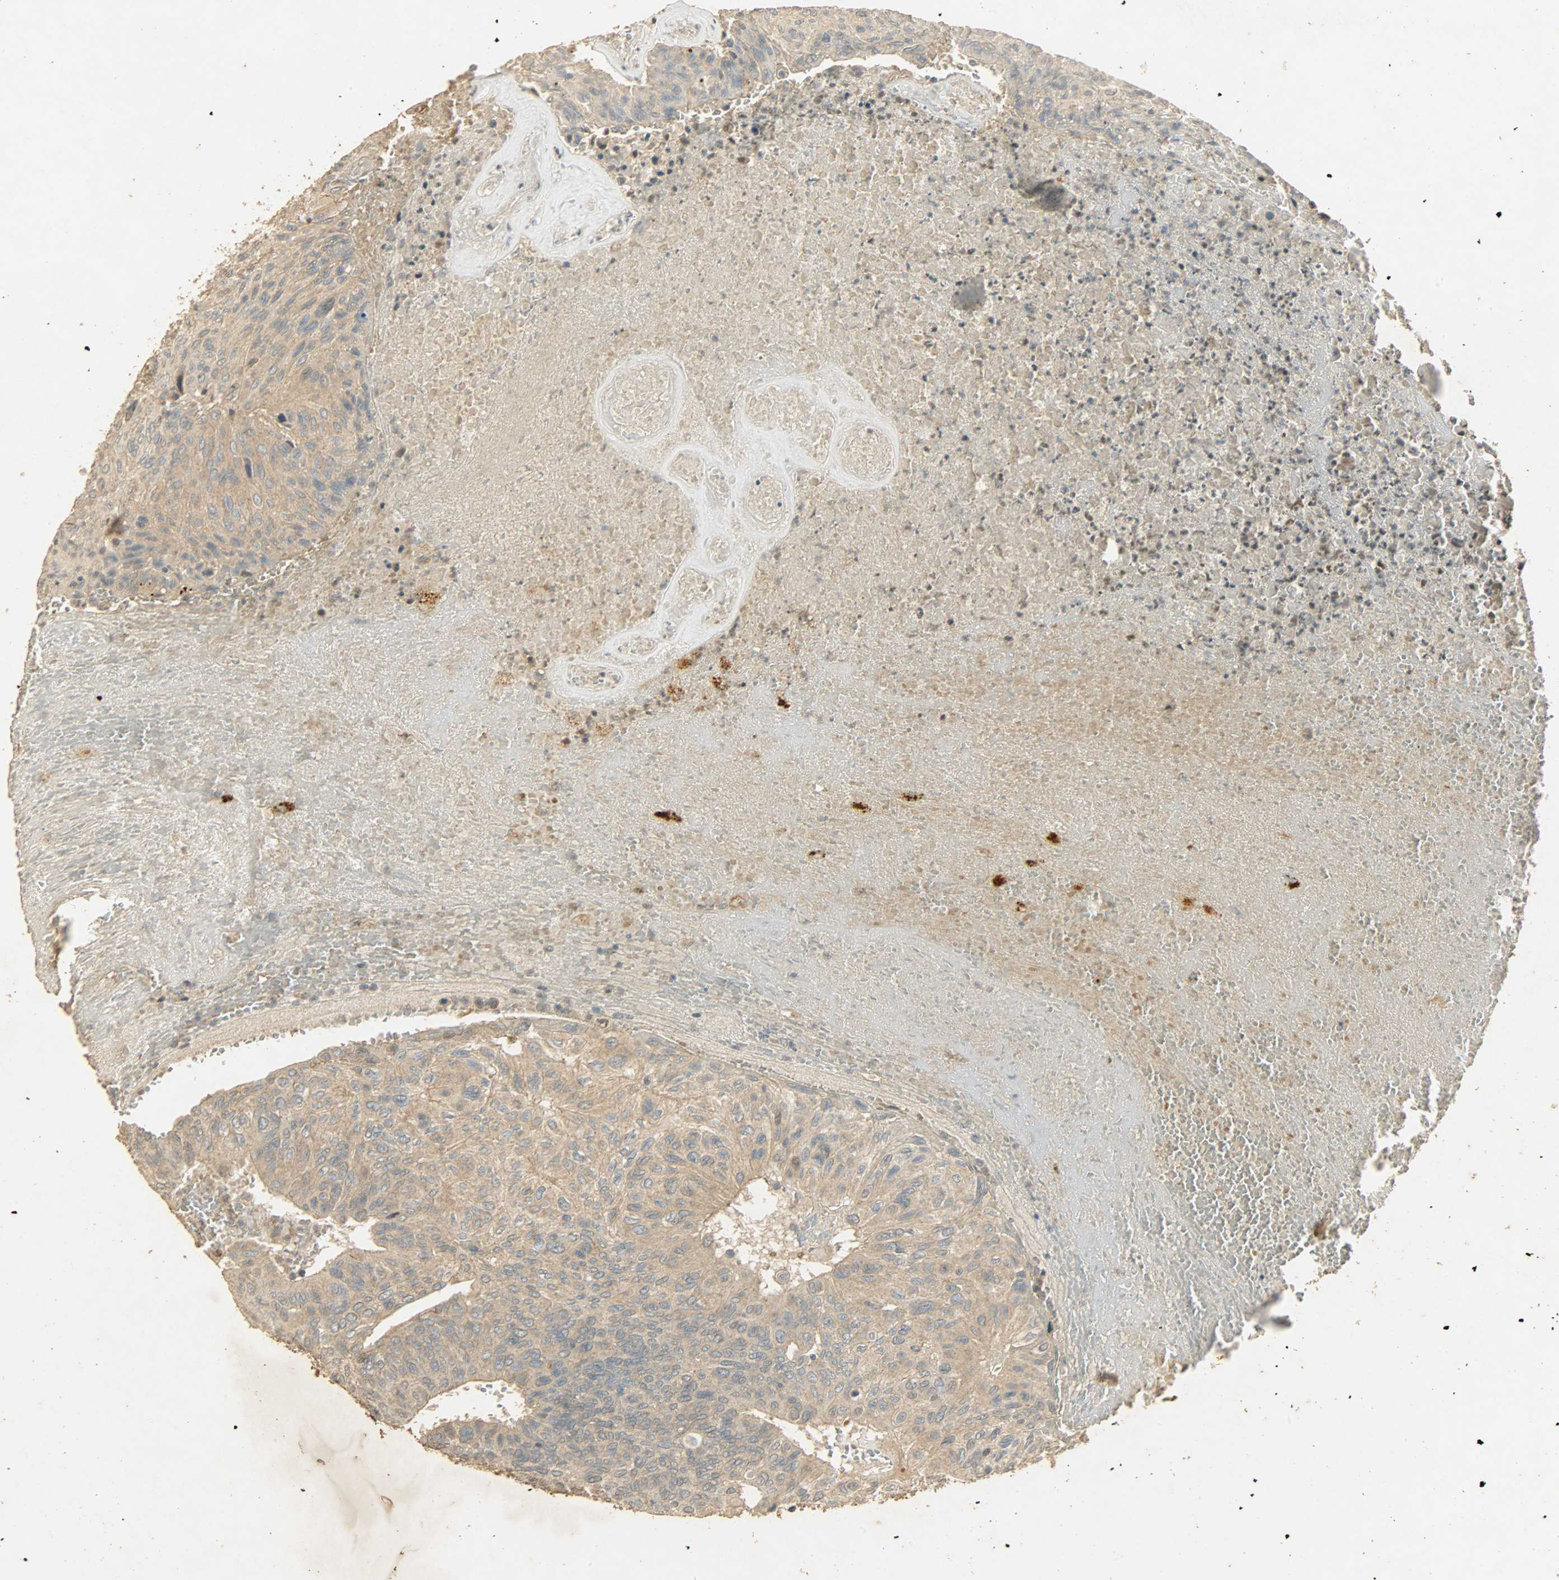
{"staining": {"intensity": "weak", "quantity": ">75%", "location": "cytoplasmic/membranous"}, "tissue": "urothelial cancer", "cell_type": "Tumor cells", "image_type": "cancer", "snomed": [{"axis": "morphology", "description": "Urothelial carcinoma, High grade"}, {"axis": "topography", "description": "Urinary bladder"}], "caption": "High-magnification brightfield microscopy of urothelial cancer stained with DAB (3,3'-diaminobenzidine) (brown) and counterstained with hematoxylin (blue). tumor cells exhibit weak cytoplasmic/membranous expression is identified in about>75% of cells.", "gene": "ATP2B1", "patient": {"sex": "male", "age": 66}}